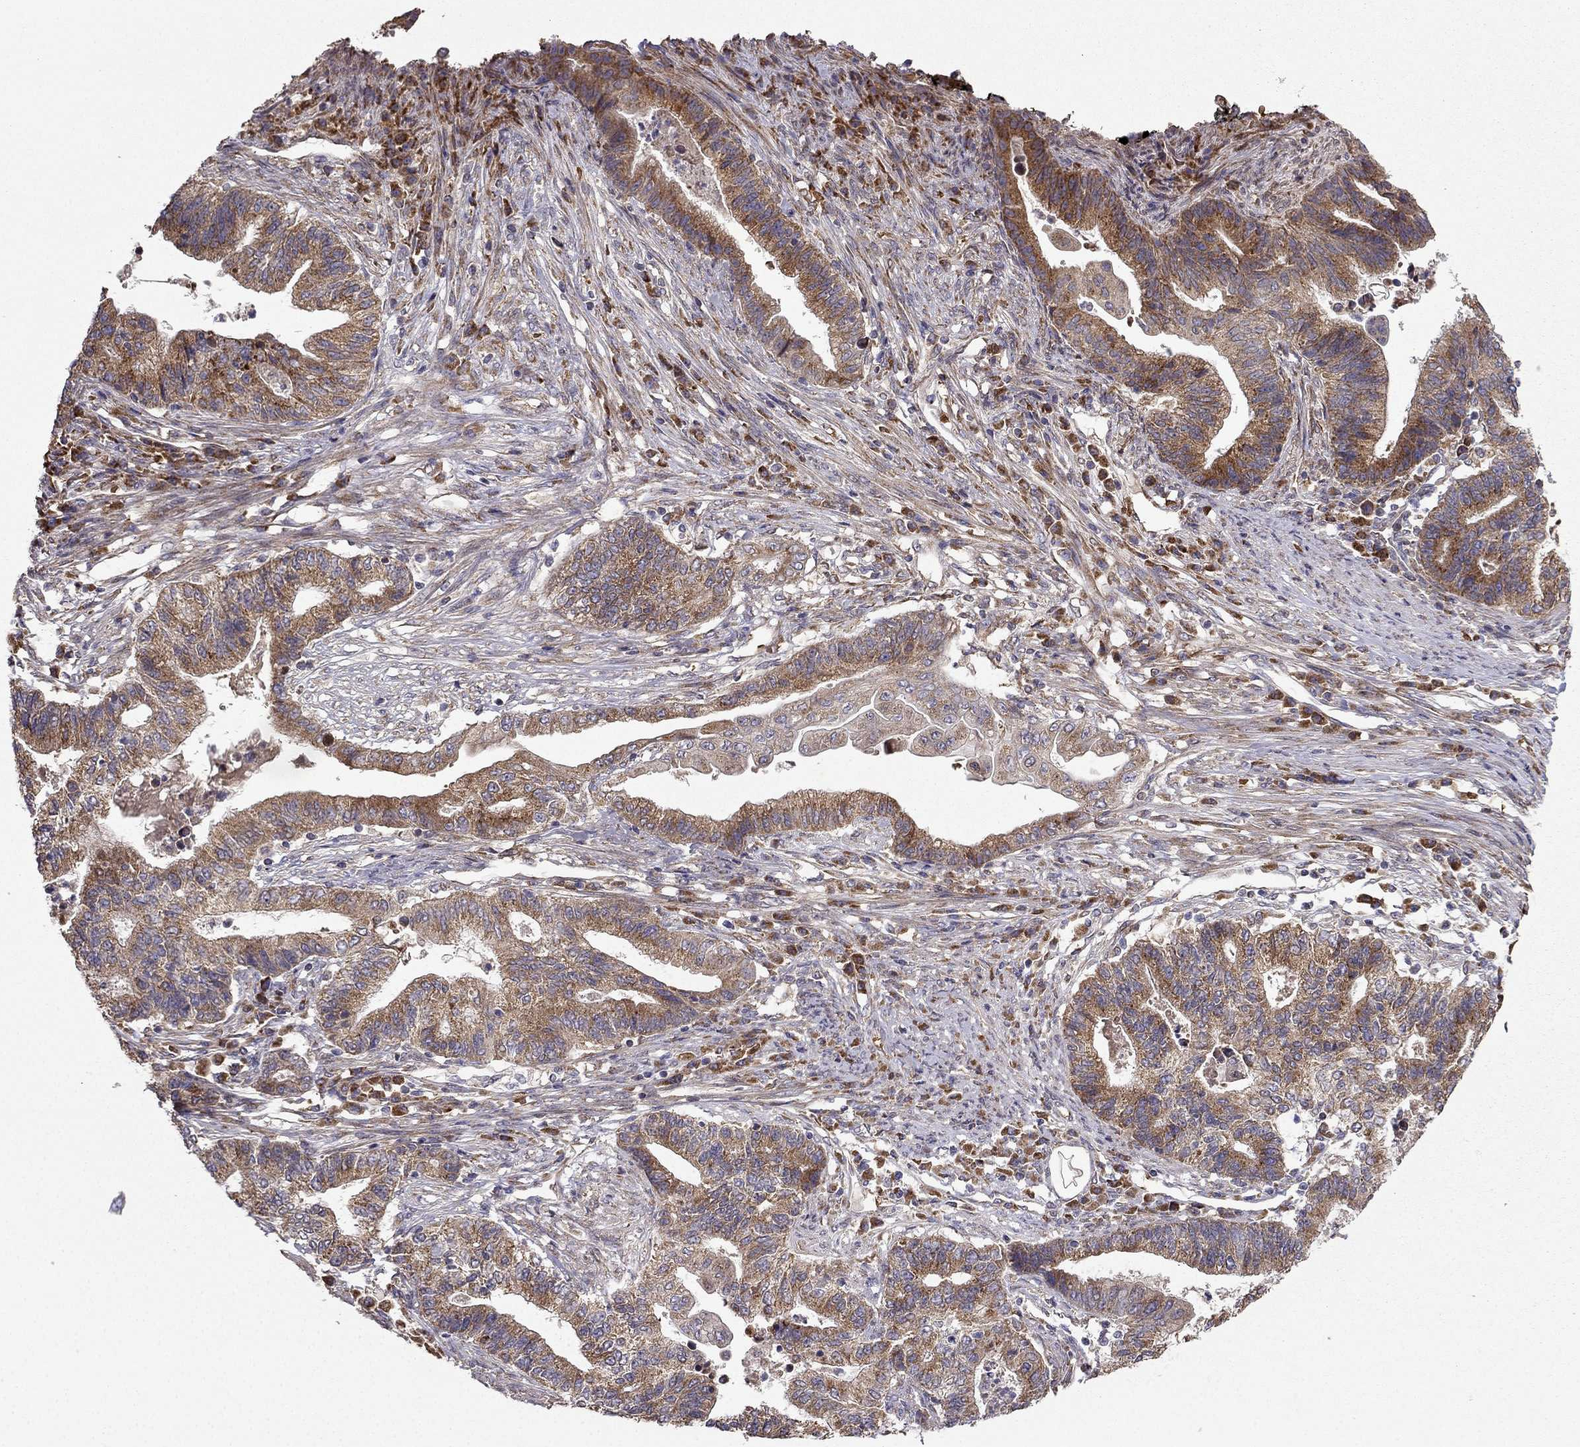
{"staining": {"intensity": "strong", "quantity": "25%-75%", "location": "cytoplasmic/membranous"}, "tissue": "endometrial cancer", "cell_type": "Tumor cells", "image_type": "cancer", "snomed": [{"axis": "morphology", "description": "Adenocarcinoma, NOS"}, {"axis": "topography", "description": "Uterus"}, {"axis": "topography", "description": "Endometrium"}], "caption": "Immunohistochemical staining of endometrial cancer exhibits high levels of strong cytoplasmic/membranous protein positivity in about 25%-75% of tumor cells.", "gene": "B4GALT7", "patient": {"sex": "female", "age": 54}}